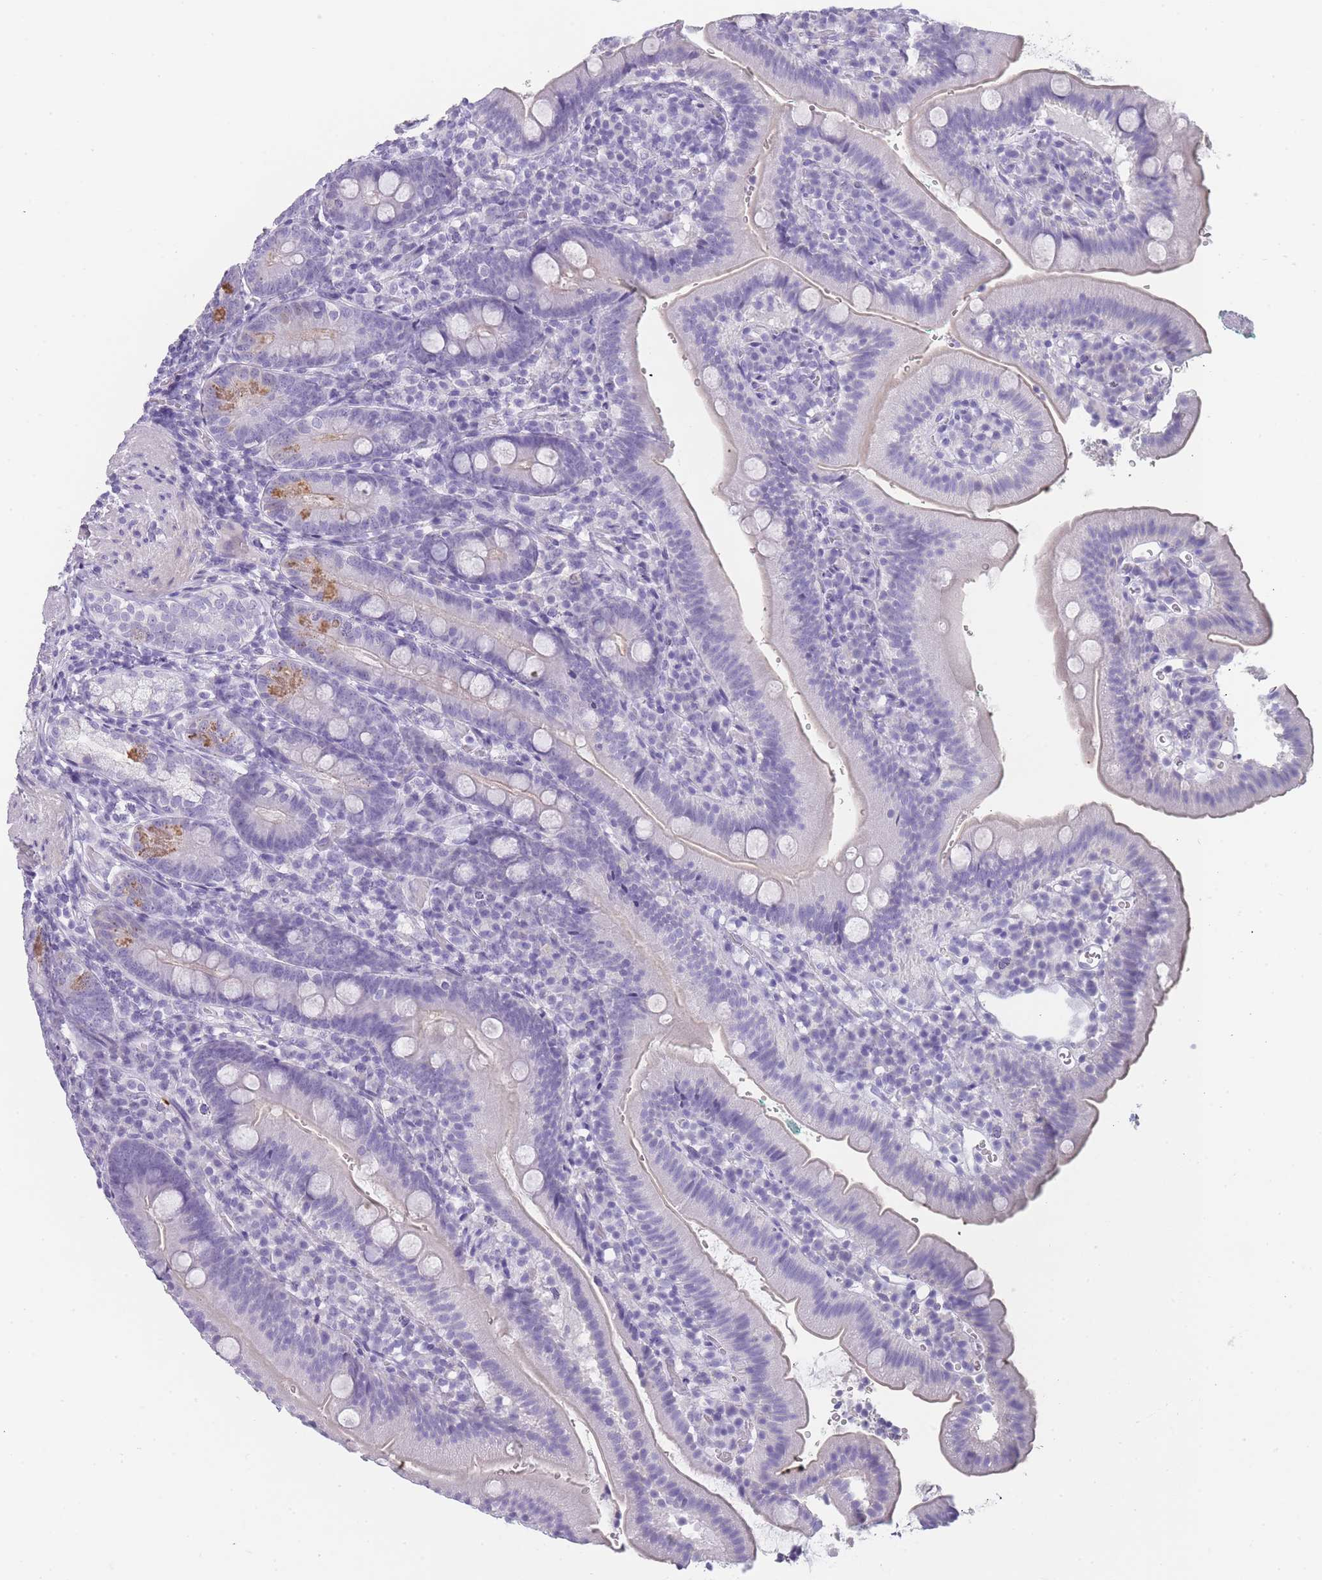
{"staining": {"intensity": "moderate", "quantity": "<25%", "location": "cytoplasmic/membranous"}, "tissue": "duodenum", "cell_type": "Glandular cells", "image_type": "normal", "snomed": [{"axis": "morphology", "description": "Normal tissue, NOS"}, {"axis": "topography", "description": "Duodenum"}], "caption": "A photomicrograph of duodenum stained for a protein exhibits moderate cytoplasmic/membranous brown staining in glandular cells.", "gene": "TCP11X1", "patient": {"sex": "female", "age": 67}}